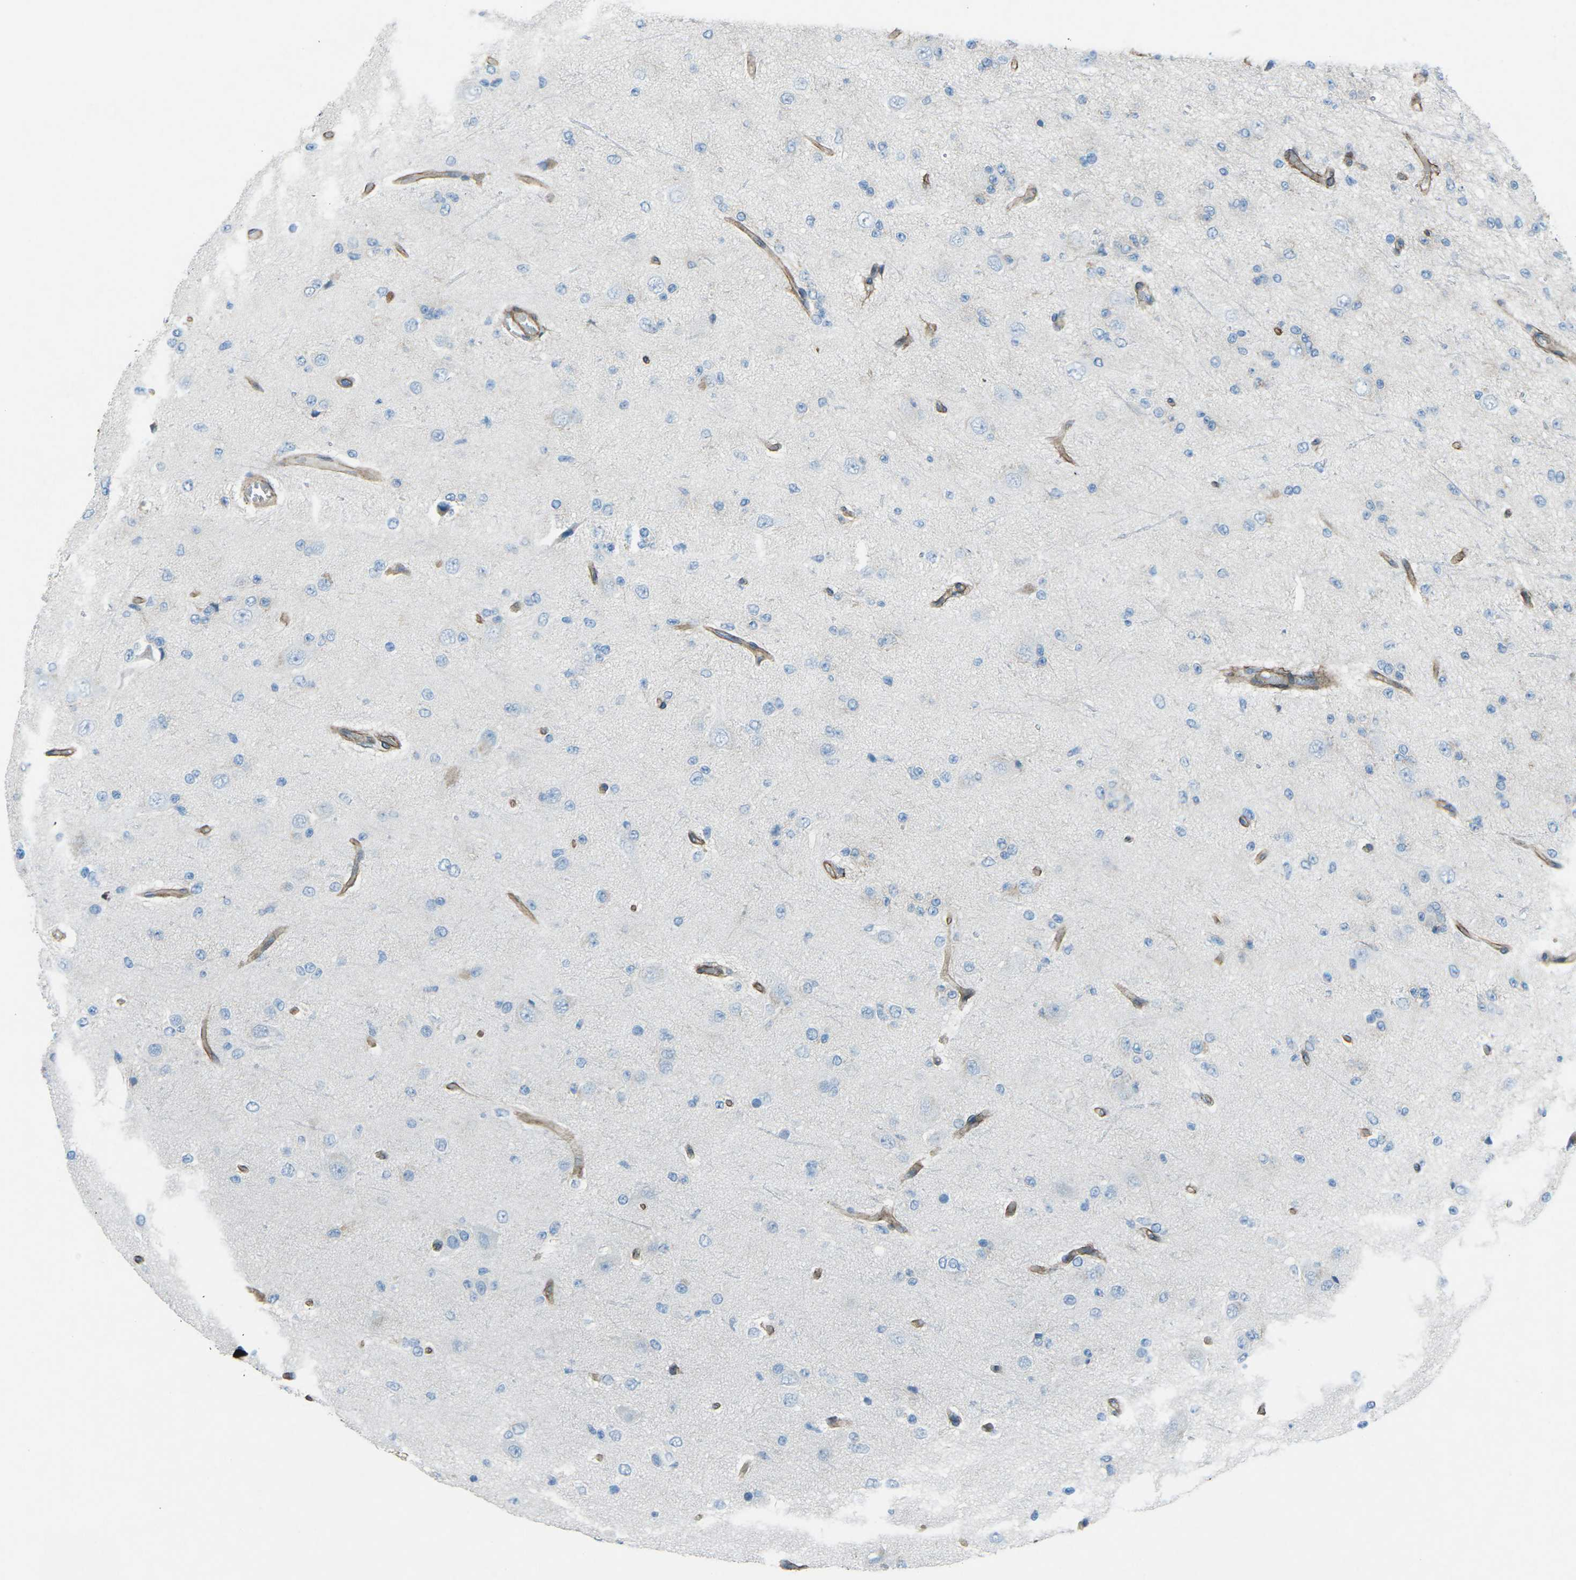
{"staining": {"intensity": "negative", "quantity": "none", "location": "none"}, "tissue": "glioma", "cell_type": "Tumor cells", "image_type": "cancer", "snomed": [{"axis": "morphology", "description": "Glioma, malignant, Low grade"}, {"axis": "topography", "description": "Brain"}], "caption": "Immunohistochemistry image of glioma stained for a protein (brown), which reveals no positivity in tumor cells.", "gene": "UTRN", "patient": {"sex": "male", "age": 38}}